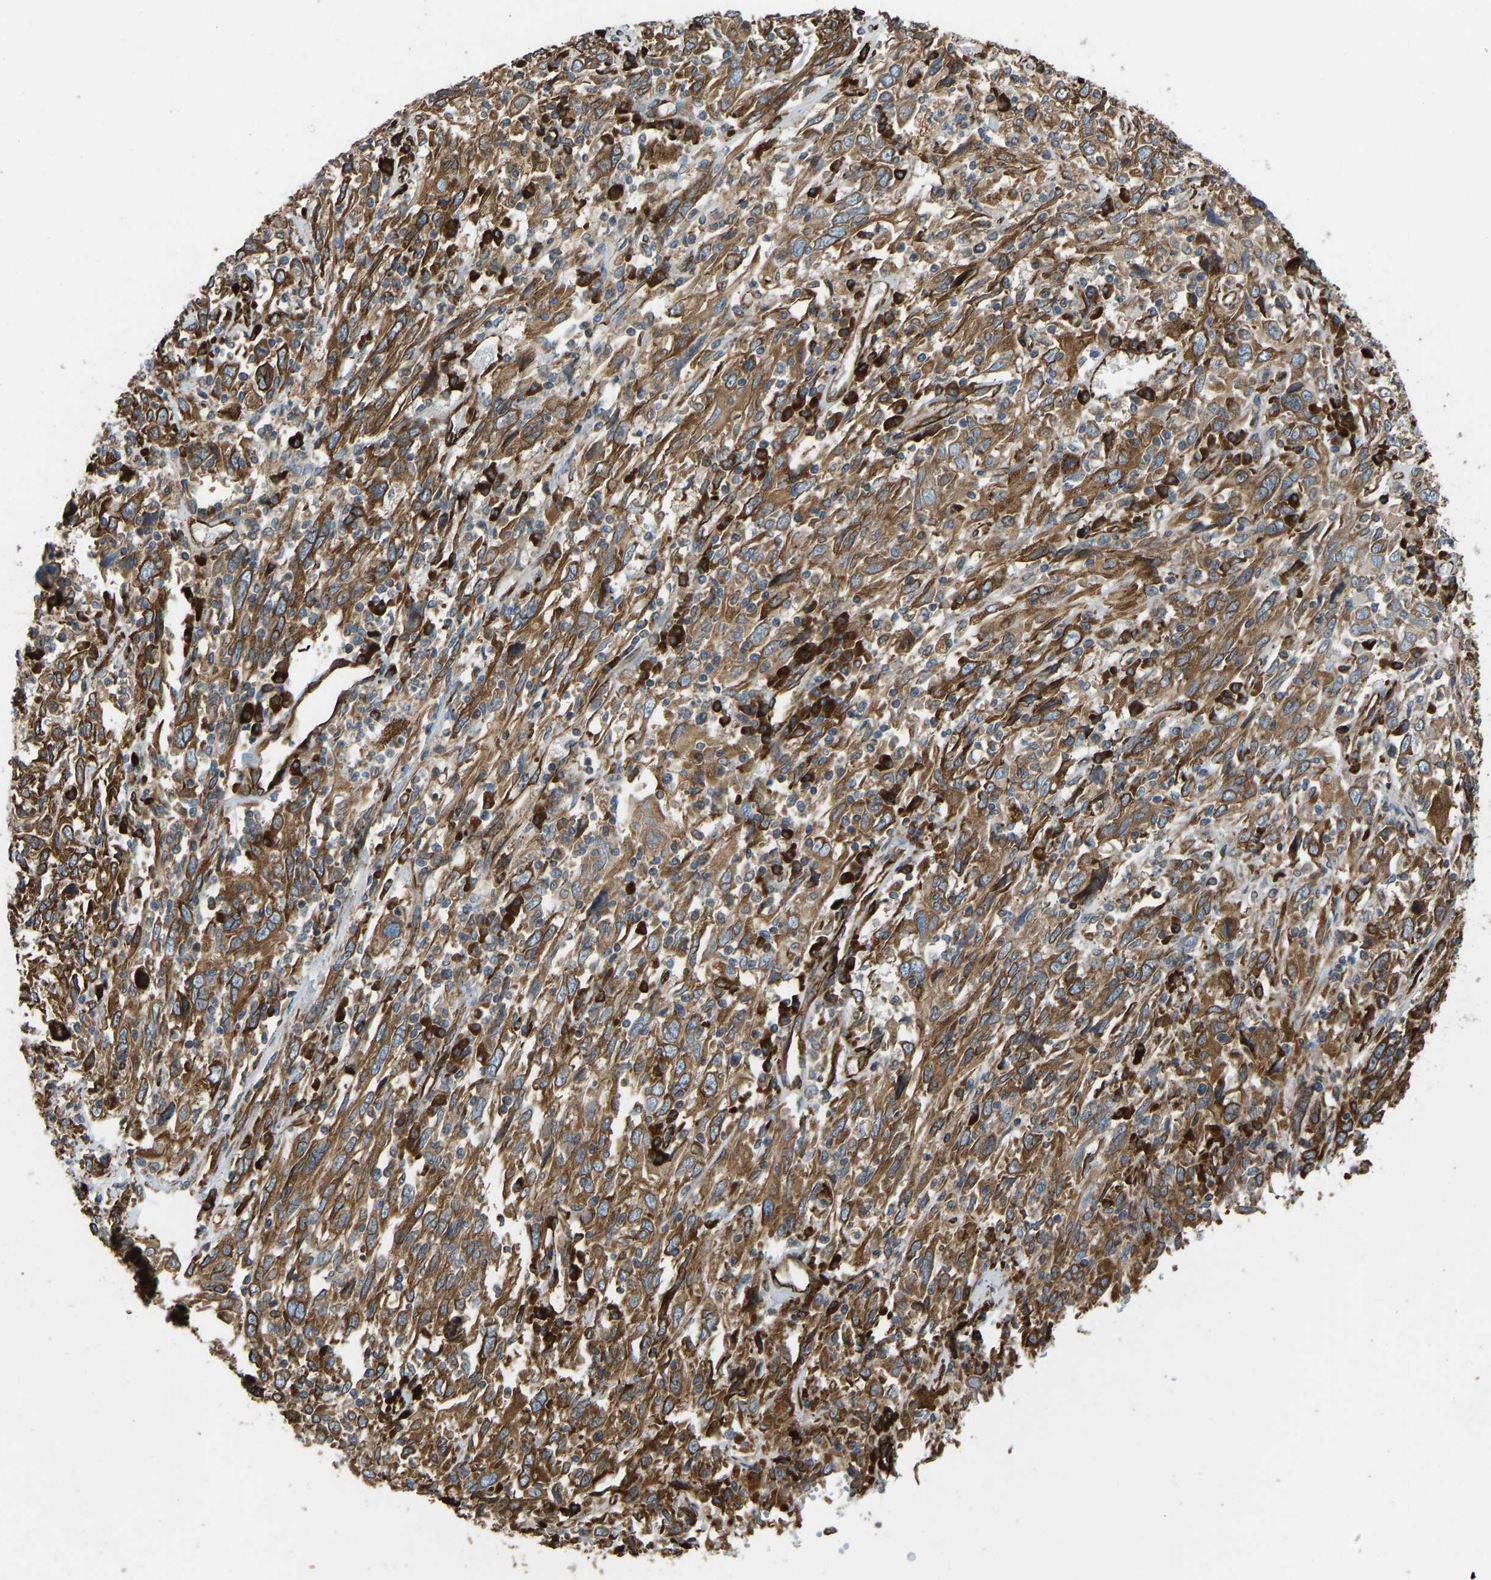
{"staining": {"intensity": "moderate", "quantity": ">75%", "location": "cytoplasmic/membranous"}, "tissue": "cervical cancer", "cell_type": "Tumor cells", "image_type": "cancer", "snomed": [{"axis": "morphology", "description": "Squamous cell carcinoma, NOS"}, {"axis": "topography", "description": "Cervix"}], "caption": "This image shows cervical cancer (squamous cell carcinoma) stained with IHC to label a protein in brown. The cytoplasmic/membranous of tumor cells show moderate positivity for the protein. Nuclei are counter-stained blue.", "gene": "BEX3", "patient": {"sex": "female", "age": 46}}